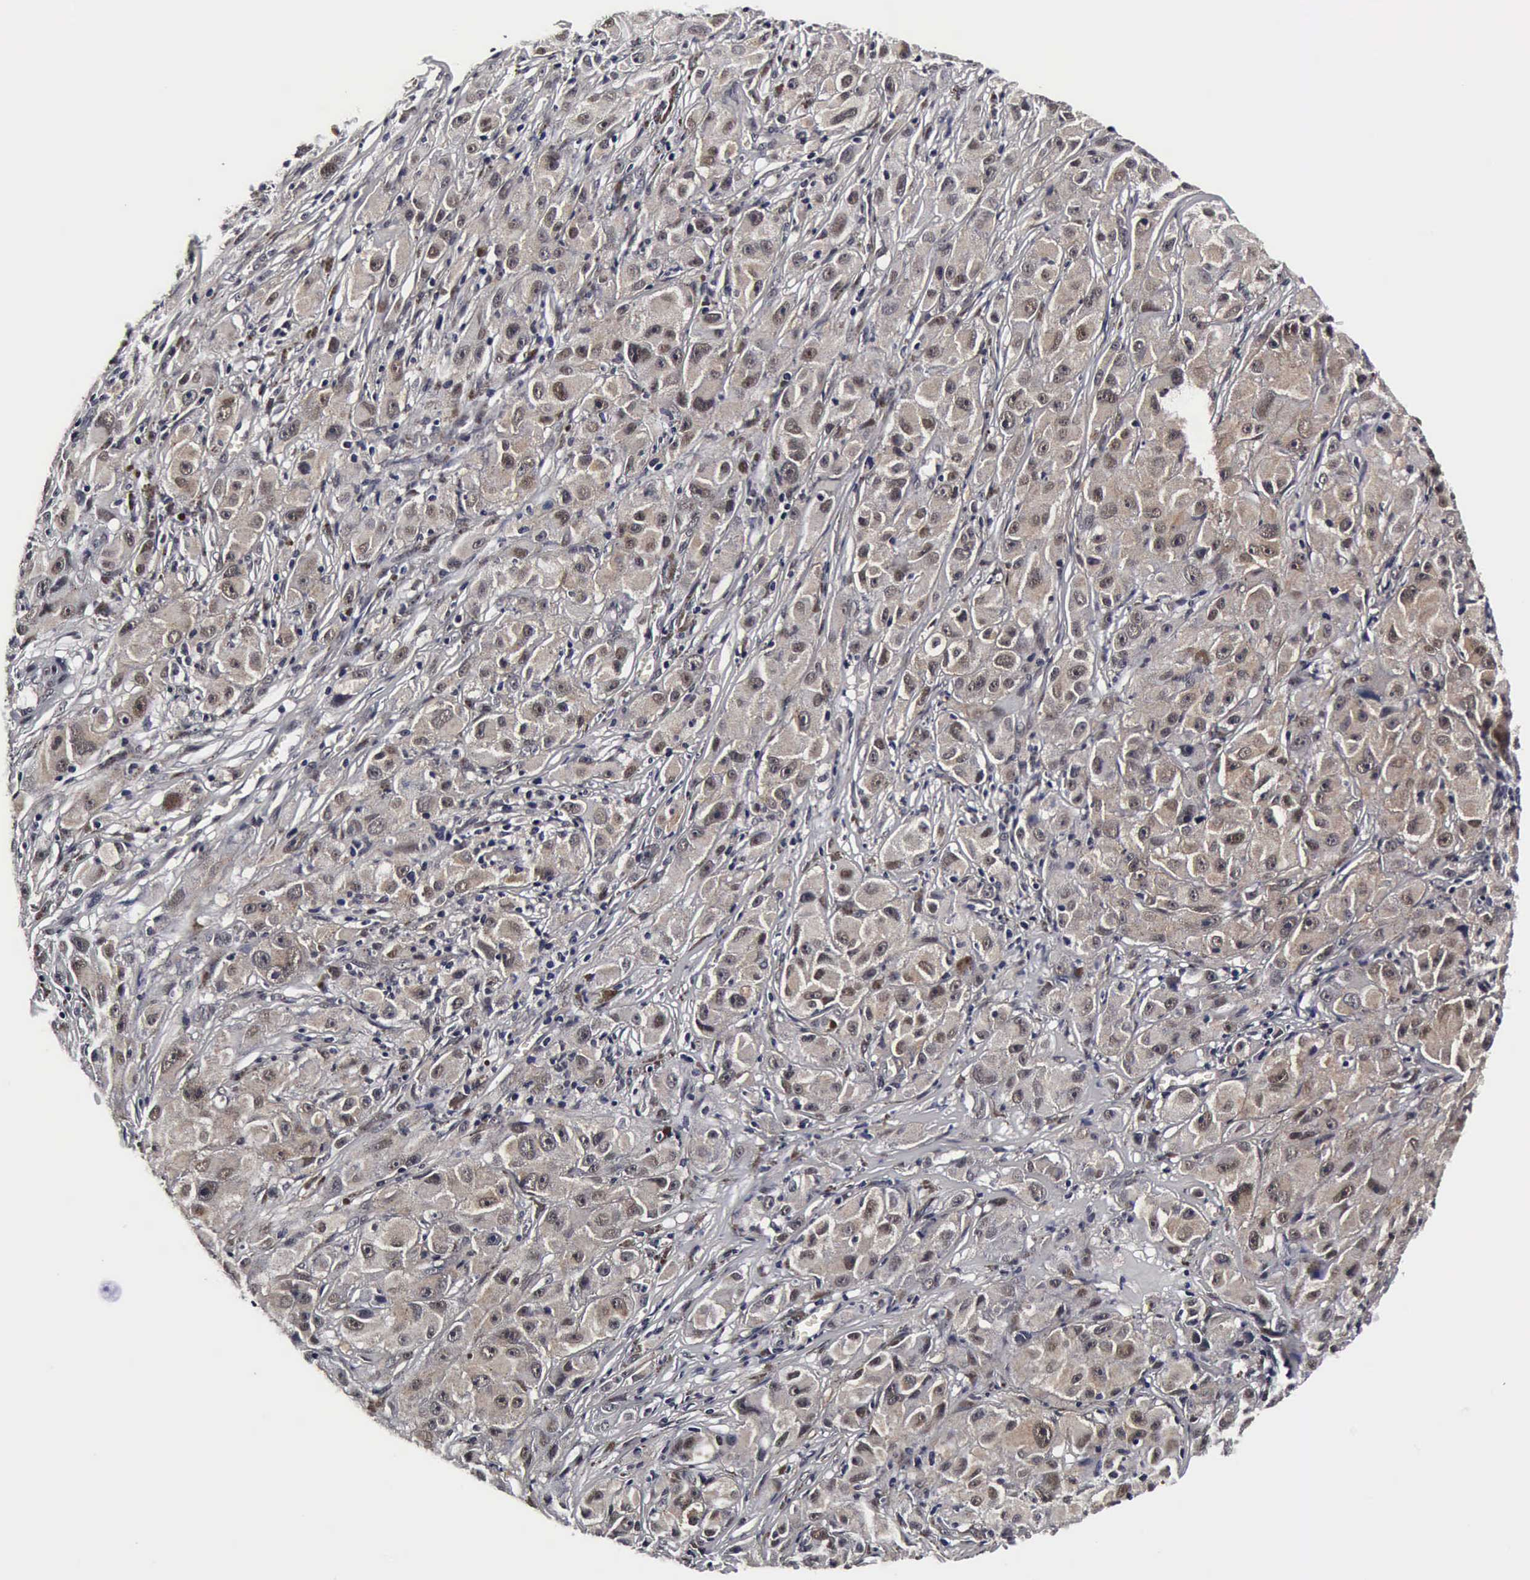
{"staining": {"intensity": "weak", "quantity": ">75%", "location": "cytoplasmic/membranous,nuclear"}, "tissue": "melanoma", "cell_type": "Tumor cells", "image_type": "cancer", "snomed": [{"axis": "morphology", "description": "Malignant melanoma, NOS"}, {"axis": "topography", "description": "Skin"}], "caption": "Malignant melanoma tissue shows weak cytoplasmic/membranous and nuclear expression in about >75% of tumor cells, visualized by immunohistochemistry.", "gene": "UBC", "patient": {"sex": "male", "age": 56}}